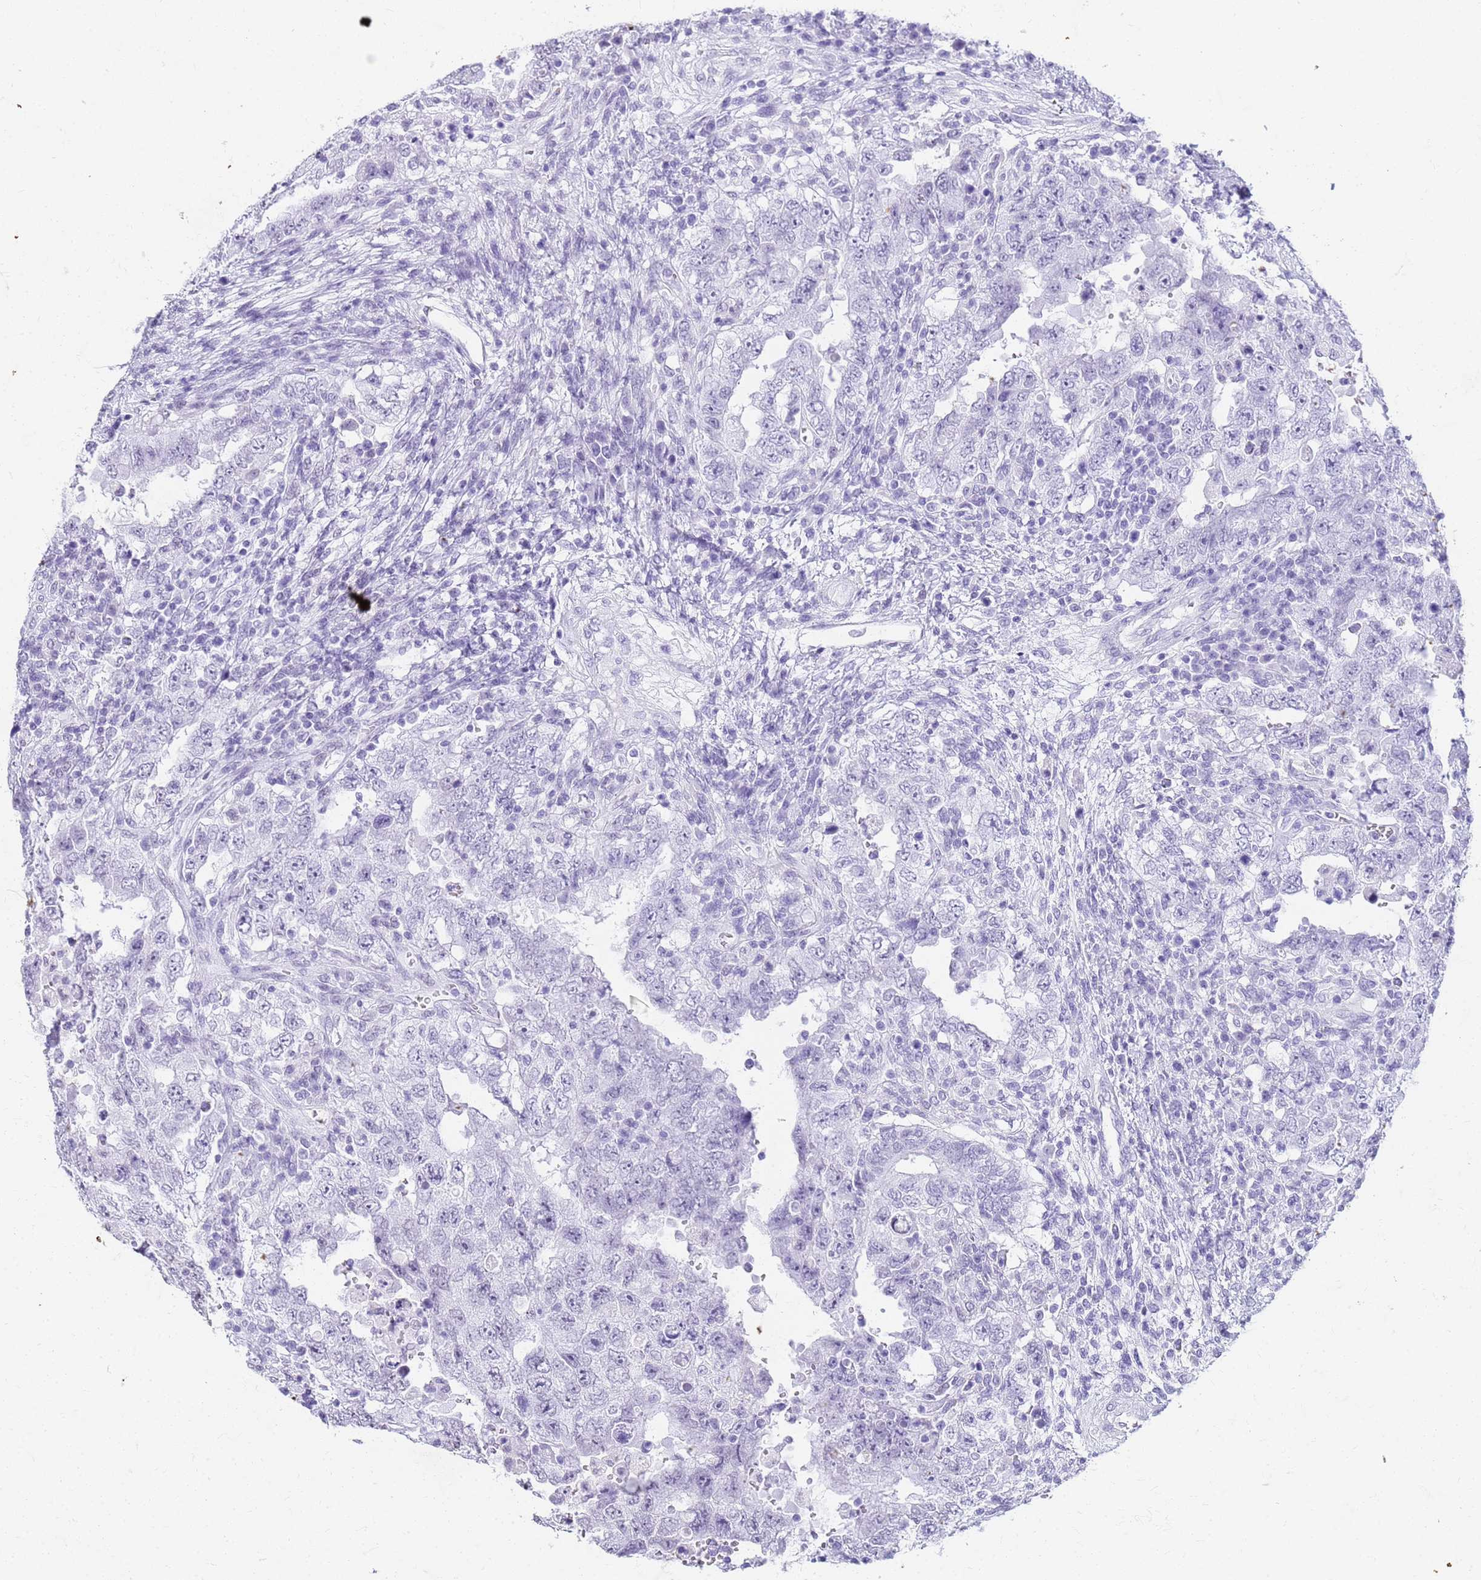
{"staining": {"intensity": "negative", "quantity": "none", "location": "none"}, "tissue": "testis cancer", "cell_type": "Tumor cells", "image_type": "cancer", "snomed": [{"axis": "morphology", "description": "Carcinoma, Embryonal, NOS"}, {"axis": "topography", "description": "Testis"}], "caption": "Immunohistochemistry (IHC) histopathology image of testis cancer stained for a protein (brown), which reveals no expression in tumor cells.", "gene": "SLC7A9", "patient": {"sex": "male", "age": 26}}